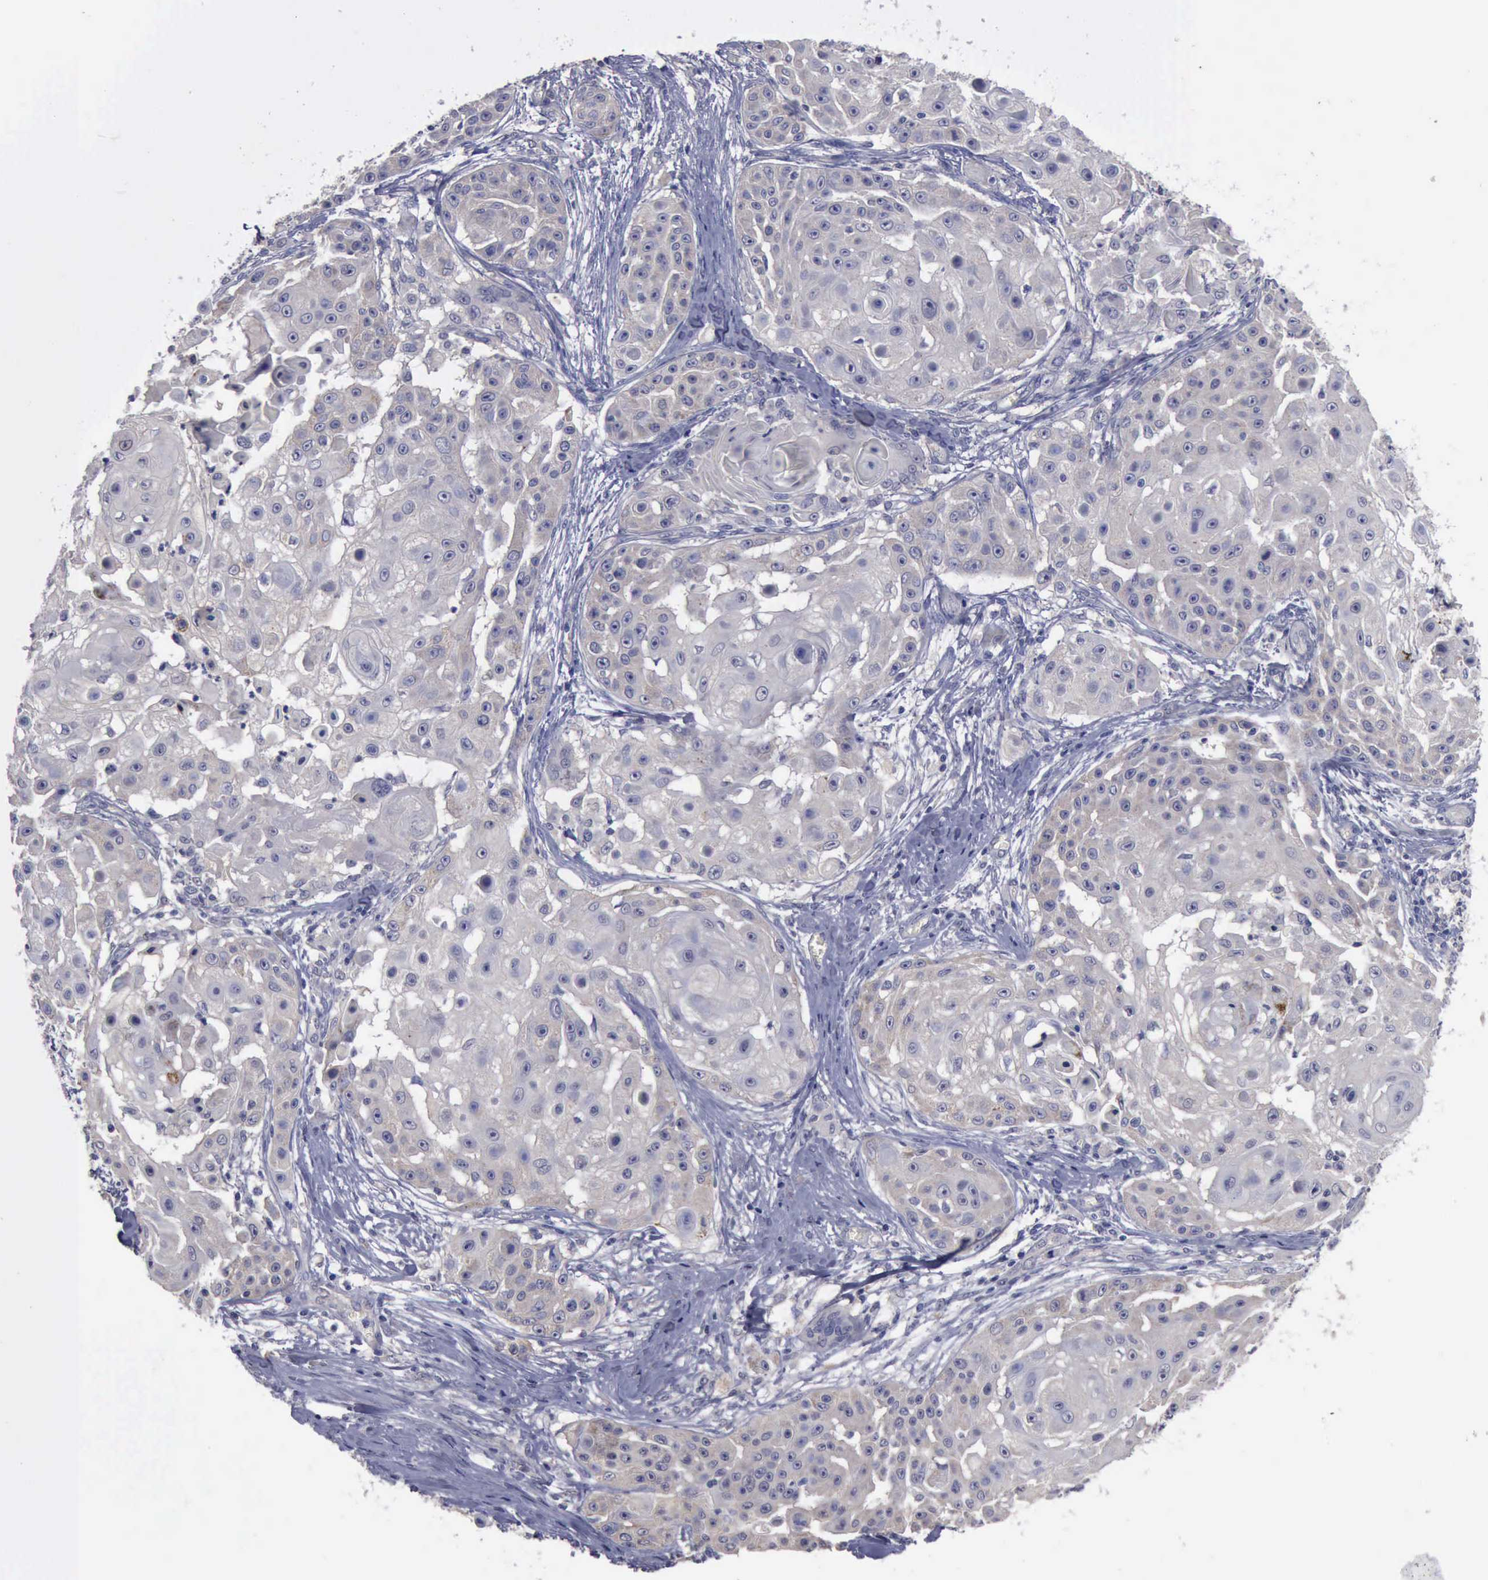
{"staining": {"intensity": "negative", "quantity": "none", "location": "none"}, "tissue": "skin cancer", "cell_type": "Tumor cells", "image_type": "cancer", "snomed": [{"axis": "morphology", "description": "Squamous cell carcinoma, NOS"}, {"axis": "topography", "description": "Skin"}], "caption": "Protein analysis of skin cancer (squamous cell carcinoma) reveals no significant positivity in tumor cells. The staining is performed using DAB brown chromogen with nuclei counter-stained in using hematoxylin.", "gene": "PHKA1", "patient": {"sex": "female", "age": 57}}